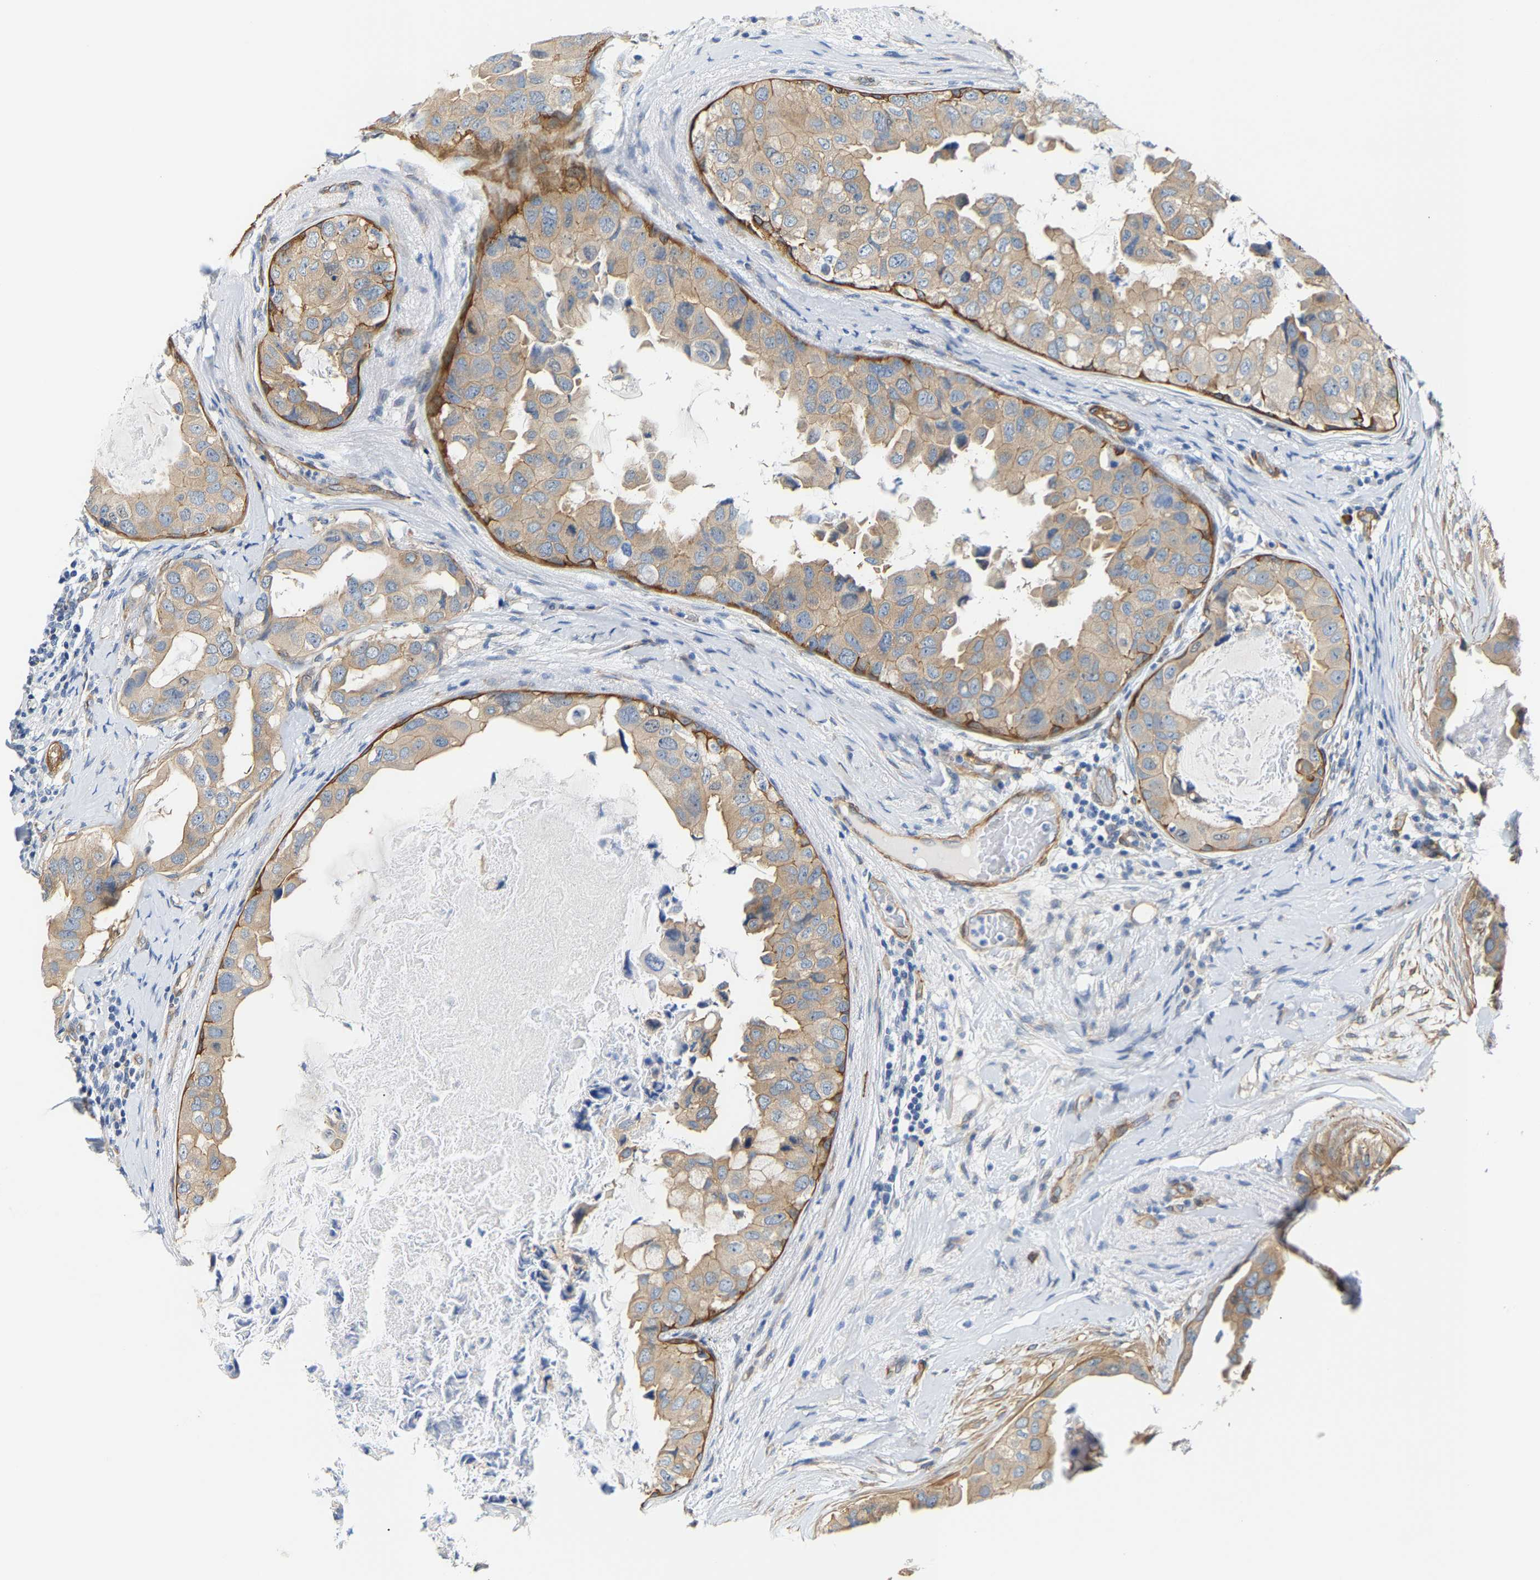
{"staining": {"intensity": "moderate", "quantity": "<25%", "location": "cytoplasmic/membranous"}, "tissue": "breast cancer", "cell_type": "Tumor cells", "image_type": "cancer", "snomed": [{"axis": "morphology", "description": "Normal tissue, NOS"}, {"axis": "morphology", "description": "Duct carcinoma"}, {"axis": "topography", "description": "Breast"}], "caption": "A high-resolution image shows immunohistochemistry (IHC) staining of breast cancer, which exhibits moderate cytoplasmic/membranous expression in about <25% of tumor cells.", "gene": "PAWR", "patient": {"sex": "female", "age": 40}}